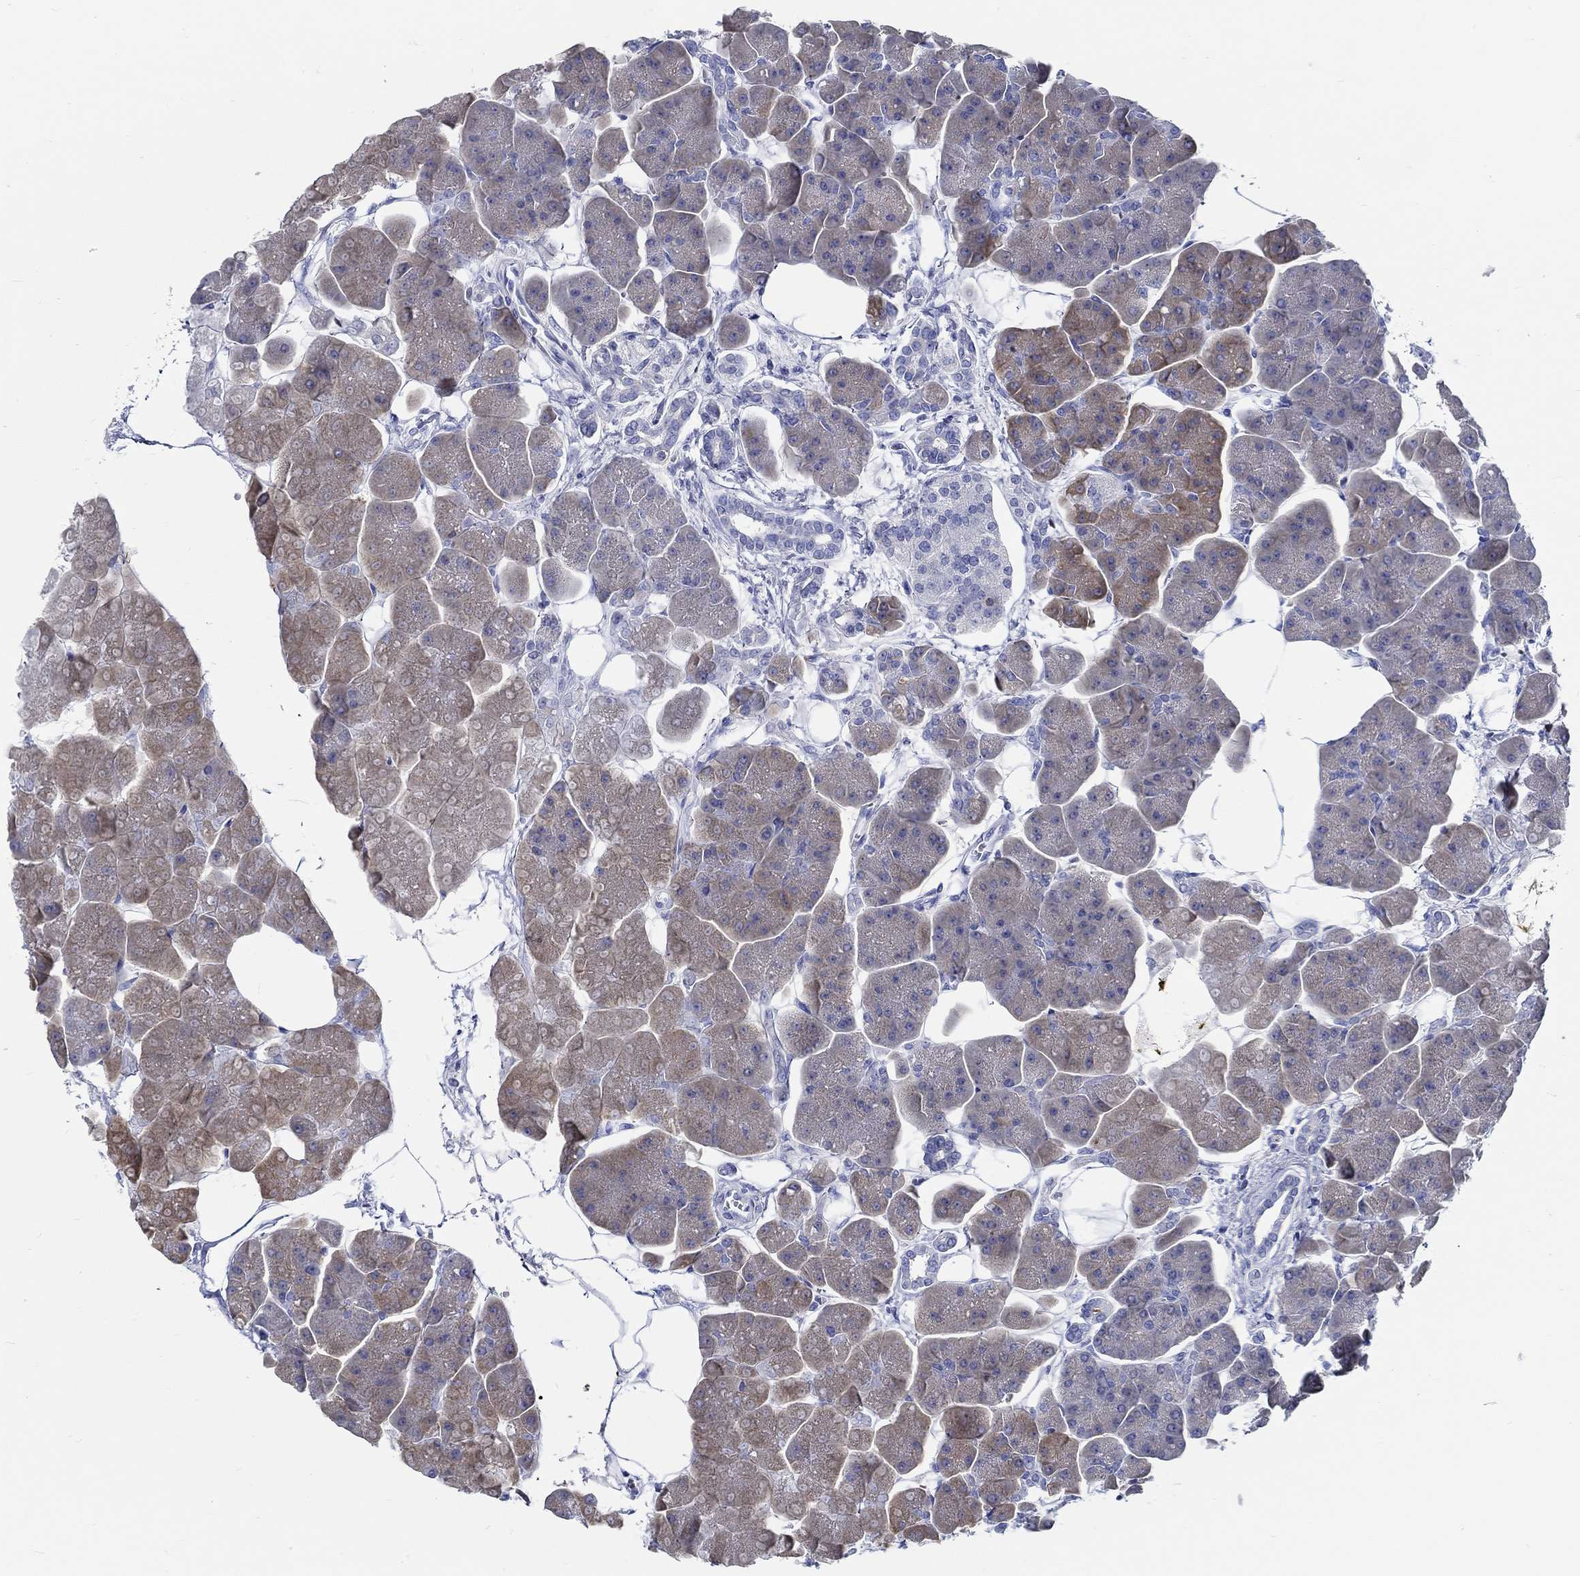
{"staining": {"intensity": "weak", "quantity": "25%-75%", "location": "cytoplasmic/membranous"}, "tissue": "pancreas", "cell_type": "Exocrine glandular cells", "image_type": "normal", "snomed": [{"axis": "morphology", "description": "Normal tissue, NOS"}, {"axis": "topography", "description": "Adipose tissue"}, {"axis": "topography", "description": "Pancreas"}, {"axis": "topography", "description": "Peripheral nerve tissue"}], "caption": "A low amount of weak cytoplasmic/membranous staining is identified in approximately 25%-75% of exocrine glandular cells in unremarkable pancreas.", "gene": "FBXO2", "patient": {"sex": "female", "age": 58}}